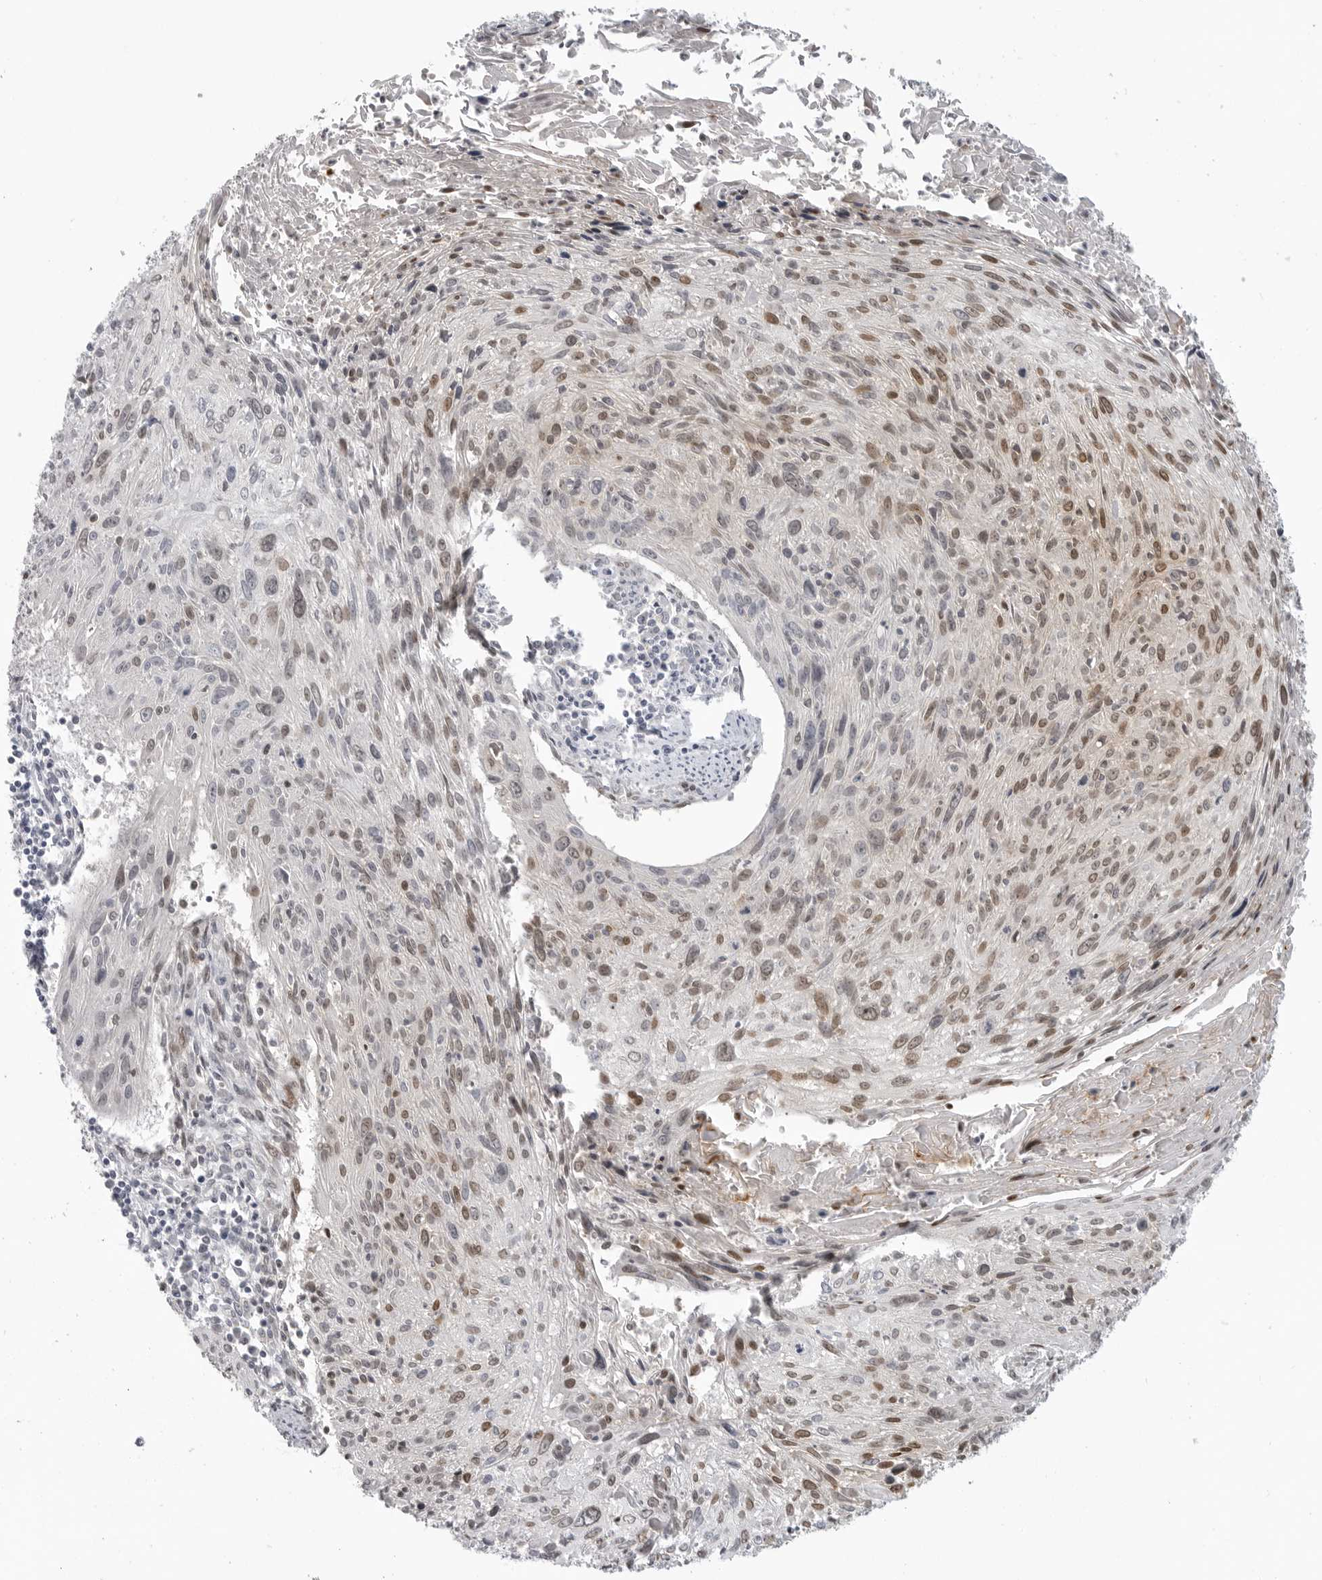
{"staining": {"intensity": "moderate", "quantity": "25%-75%", "location": "nuclear"}, "tissue": "cervical cancer", "cell_type": "Tumor cells", "image_type": "cancer", "snomed": [{"axis": "morphology", "description": "Squamous cell carcinoma, NOS"}, {"axis": "topography", "description": "Cervix"}], "caption": "The histopathology image exhibits a brown stain indicating the presence of a protein in the nuclear of tumor cells in cervical cancer (squamous cell carcinoma).", "gene": "LY6D", "patient": {"sex": "female", "age": 51}}